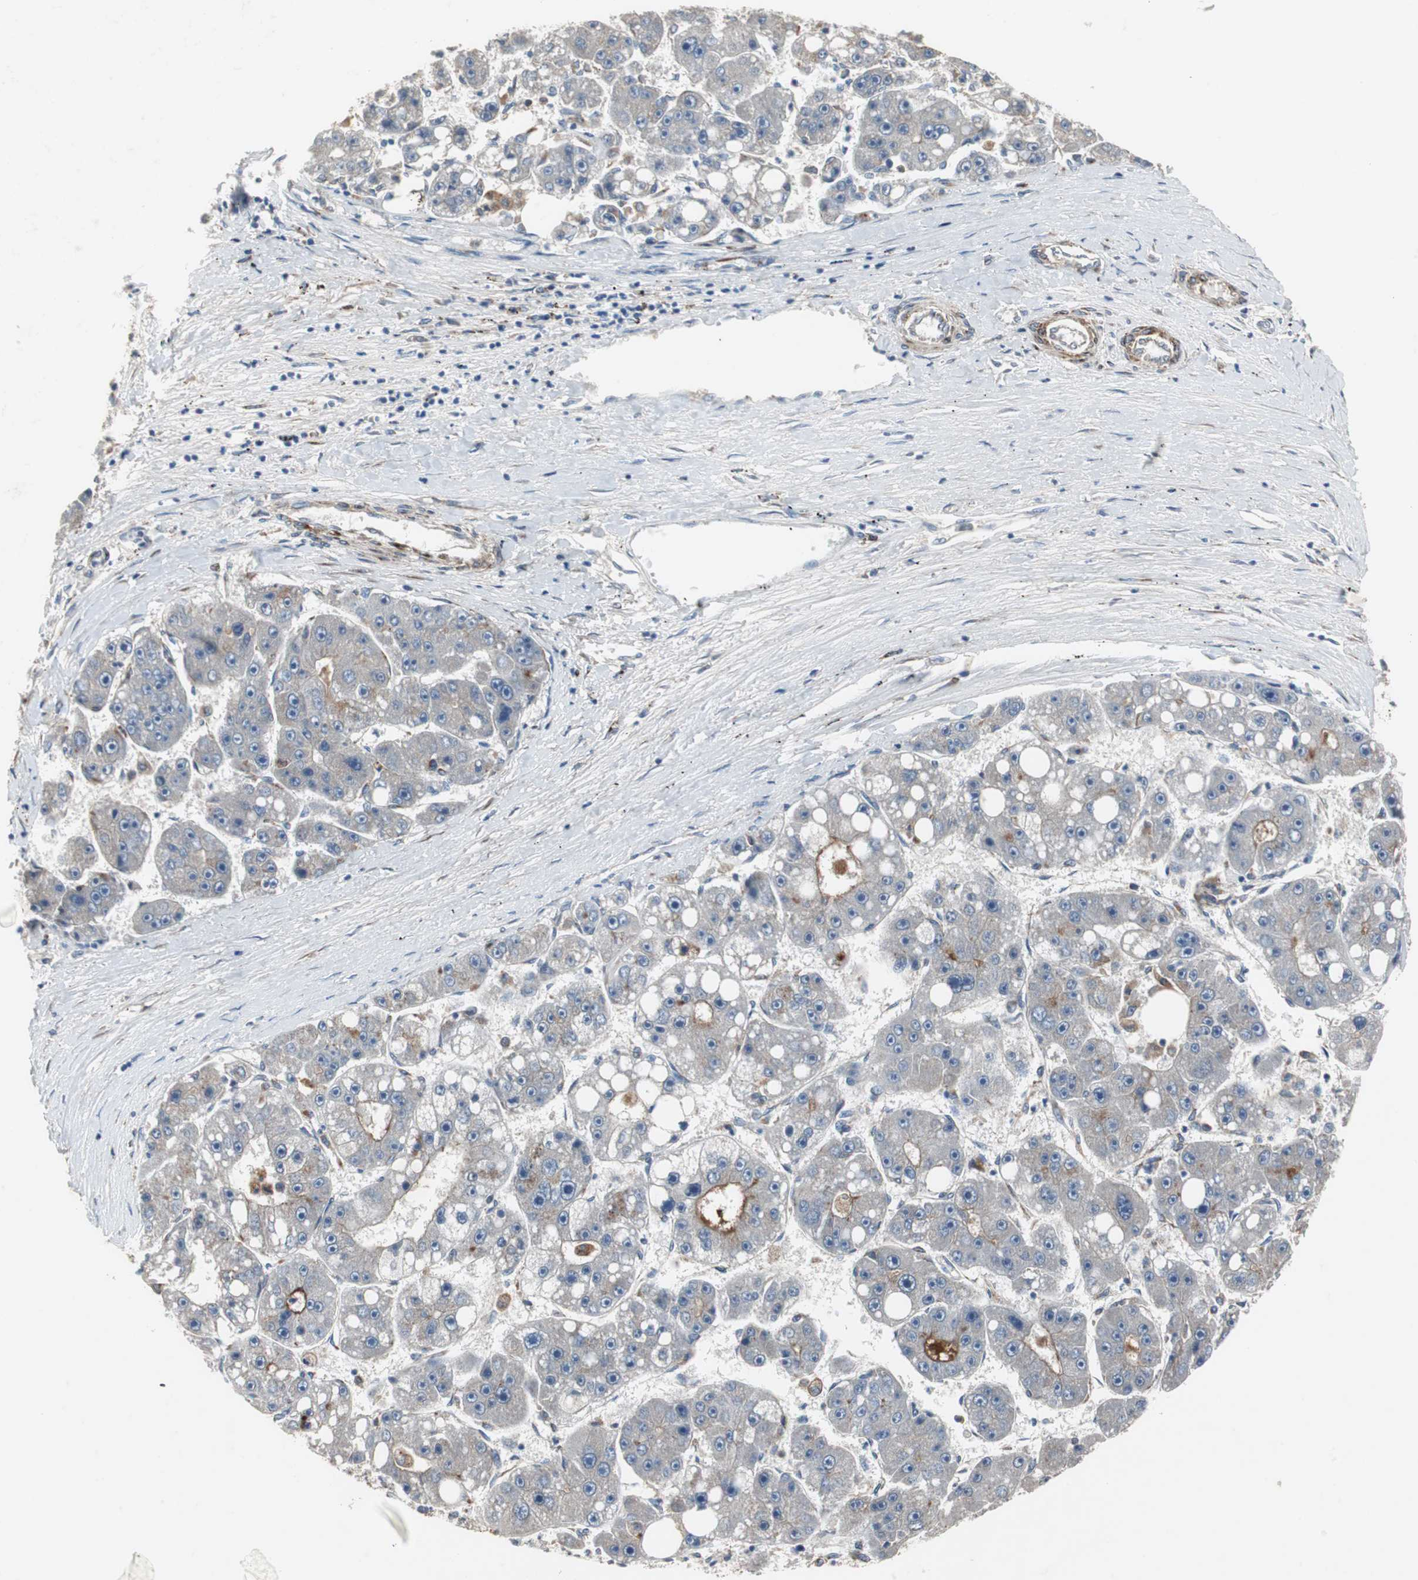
{"staining": {"intensity": "weak", "quantity": "<25%", "location": "cytoplasmic/membranous"}, "tissue": "liver cancer", "cell_type": "Tumor cells", "image_type": "cancer", "snomed": [{"axis": "morphology", "description": "Carcinoma, Hepatocellular, NOS"}, {"axis": "topography", "description": "Liver"}], "caption": "High magnification brightfield microscopy of hepatocellular carcinoma (liver) stained with DAB (brown) and counterstained with hematoxylin (blue): tumor cells show no significant staining.", "gene": "SORT1", "patient": {"sex": "female", "age": 61}}